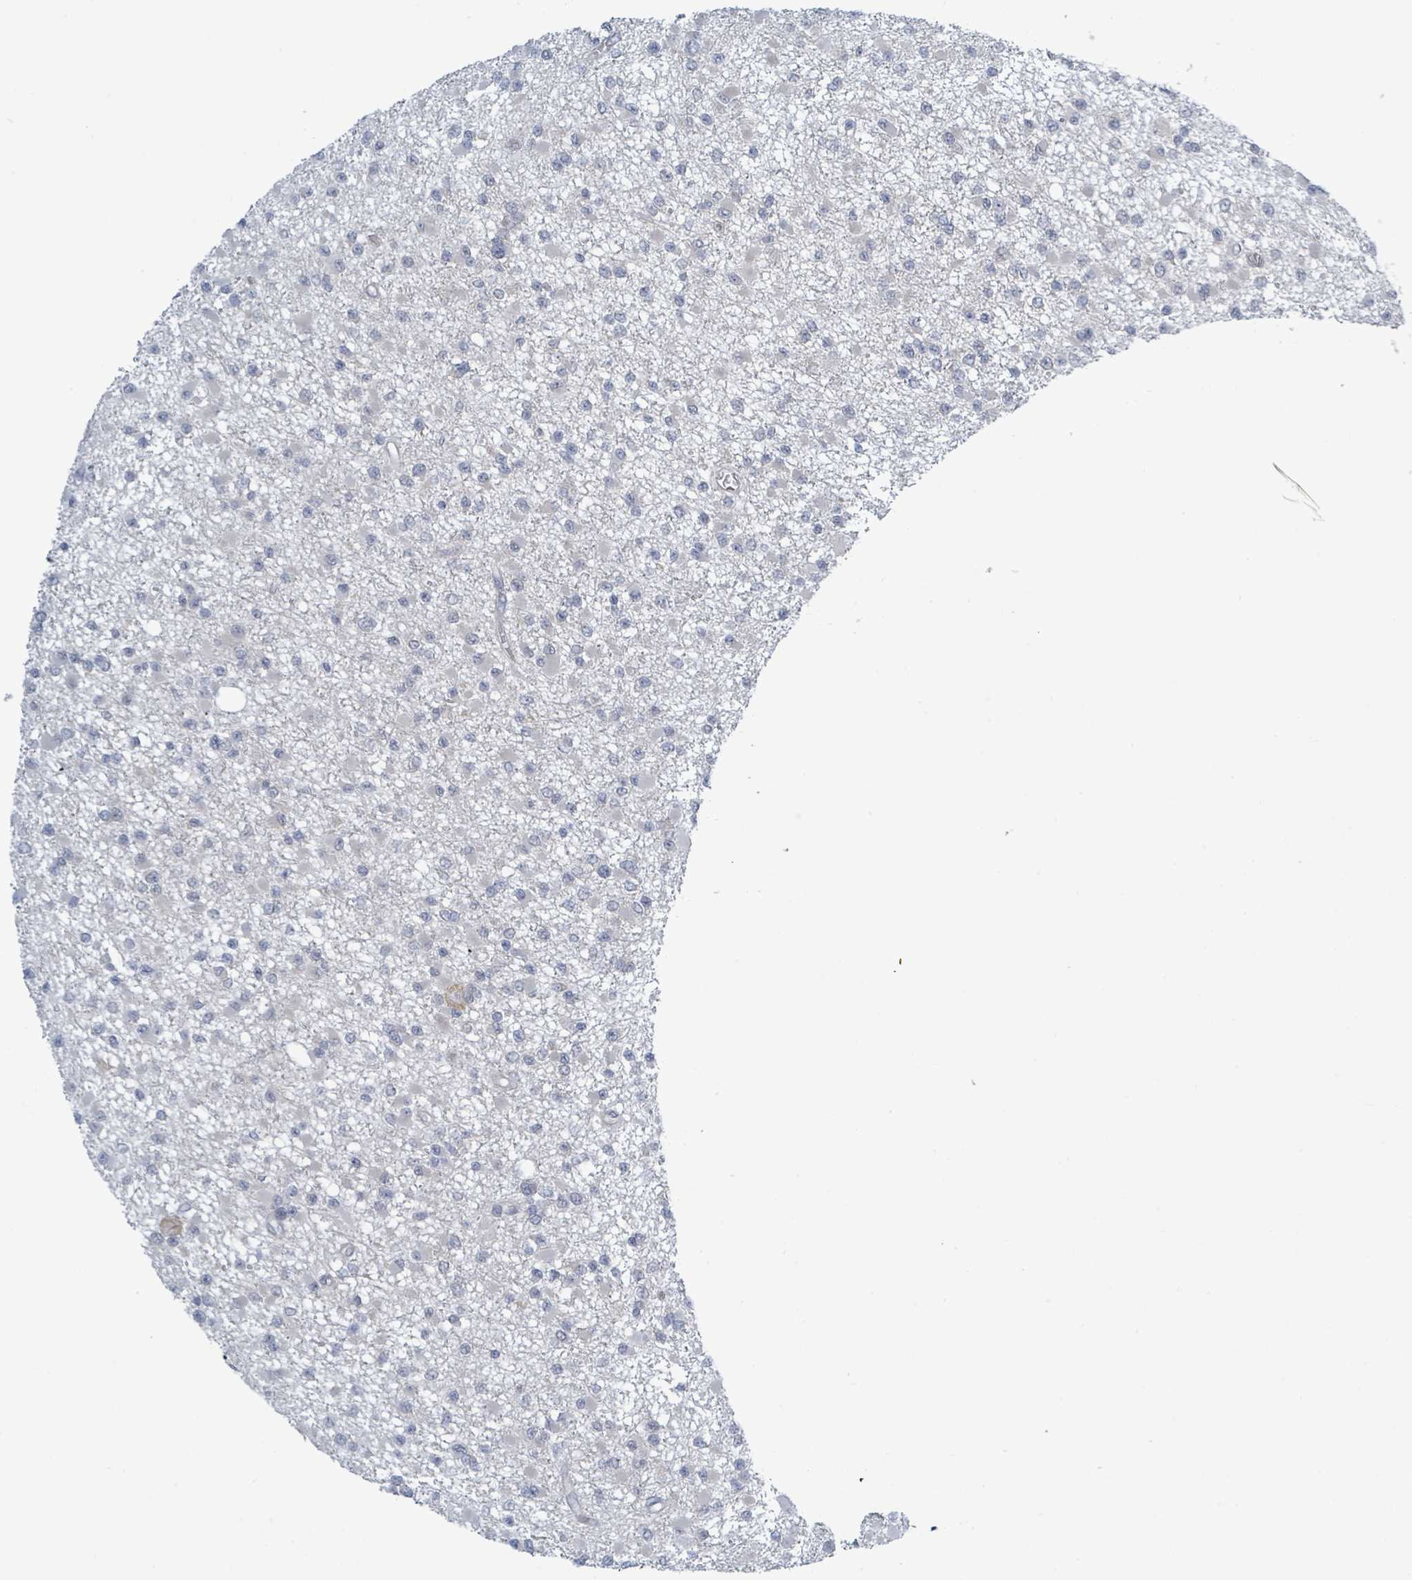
{"staining": {"intensity": "negative", "quantity": "none", "location": "none"}, "tissue": "glioma", "cell_type": "Tumor cells", "image_type": "cancer", "snomed": [{"axis": "morphology", "description": "Glioma, malignant, Low grade"}, {"axis": "topography", "description": "Brain"}], "caption": "High power microscopy image of an immunohistochemistry (IHC) histopathology image of glioma, revealing no significant expression in tumor cells. Brightfield microscopy of immunohistochemistry stained with DAB (brown) and hematoxylin (blue), captured at high magnification.", "gene": "RPL32", "patient": {"sex": "female", "age": 22}}